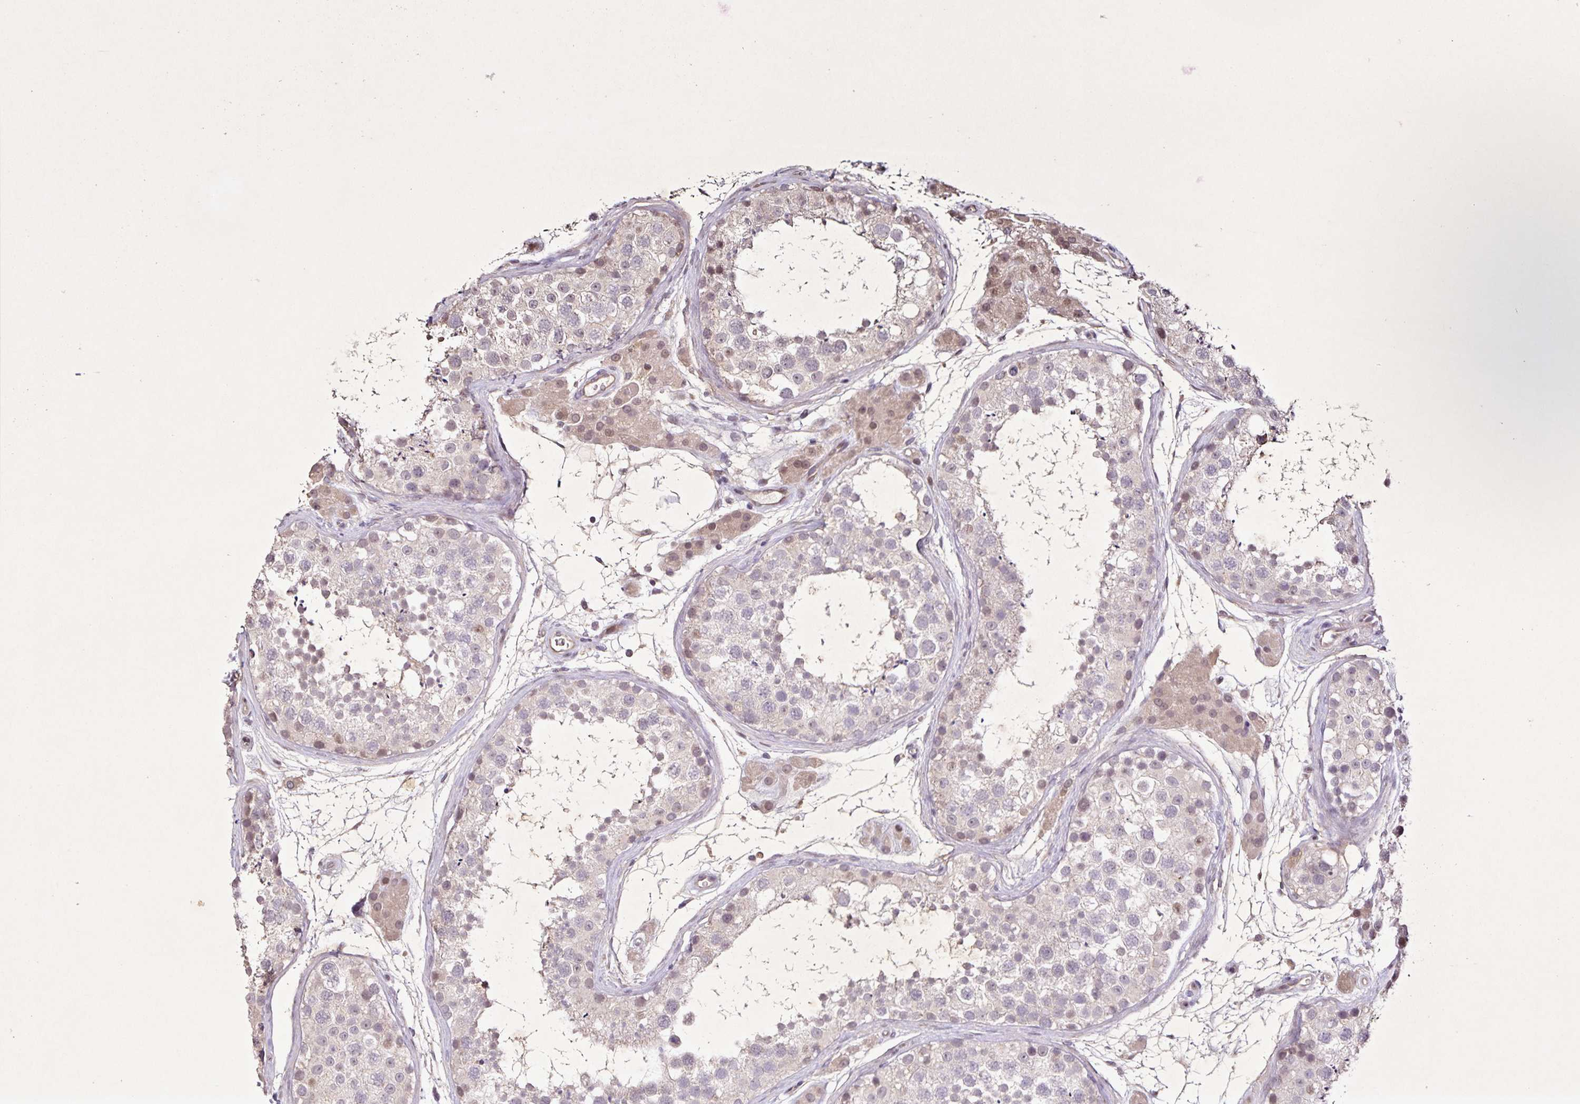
{"staining": {"intensity": "moderate", "quantity": "<25%", "location": "nuclear"}, "tissue": "testis", "cell_type": "Cells in seminiferous ducts", "image_type": "normal", "snomed": [{"axis": "morphology", "description": "Normal tissue, NOS"}, {"axis": "topography", "description": "Testis"}], "caption": "Testis stained with a brown dye displays moderate nuclear positive expression in approximately <25% of cells in seminiferous ducts.", "gene": "GDF2", "patient": {"sex": "male", "age": 41}}